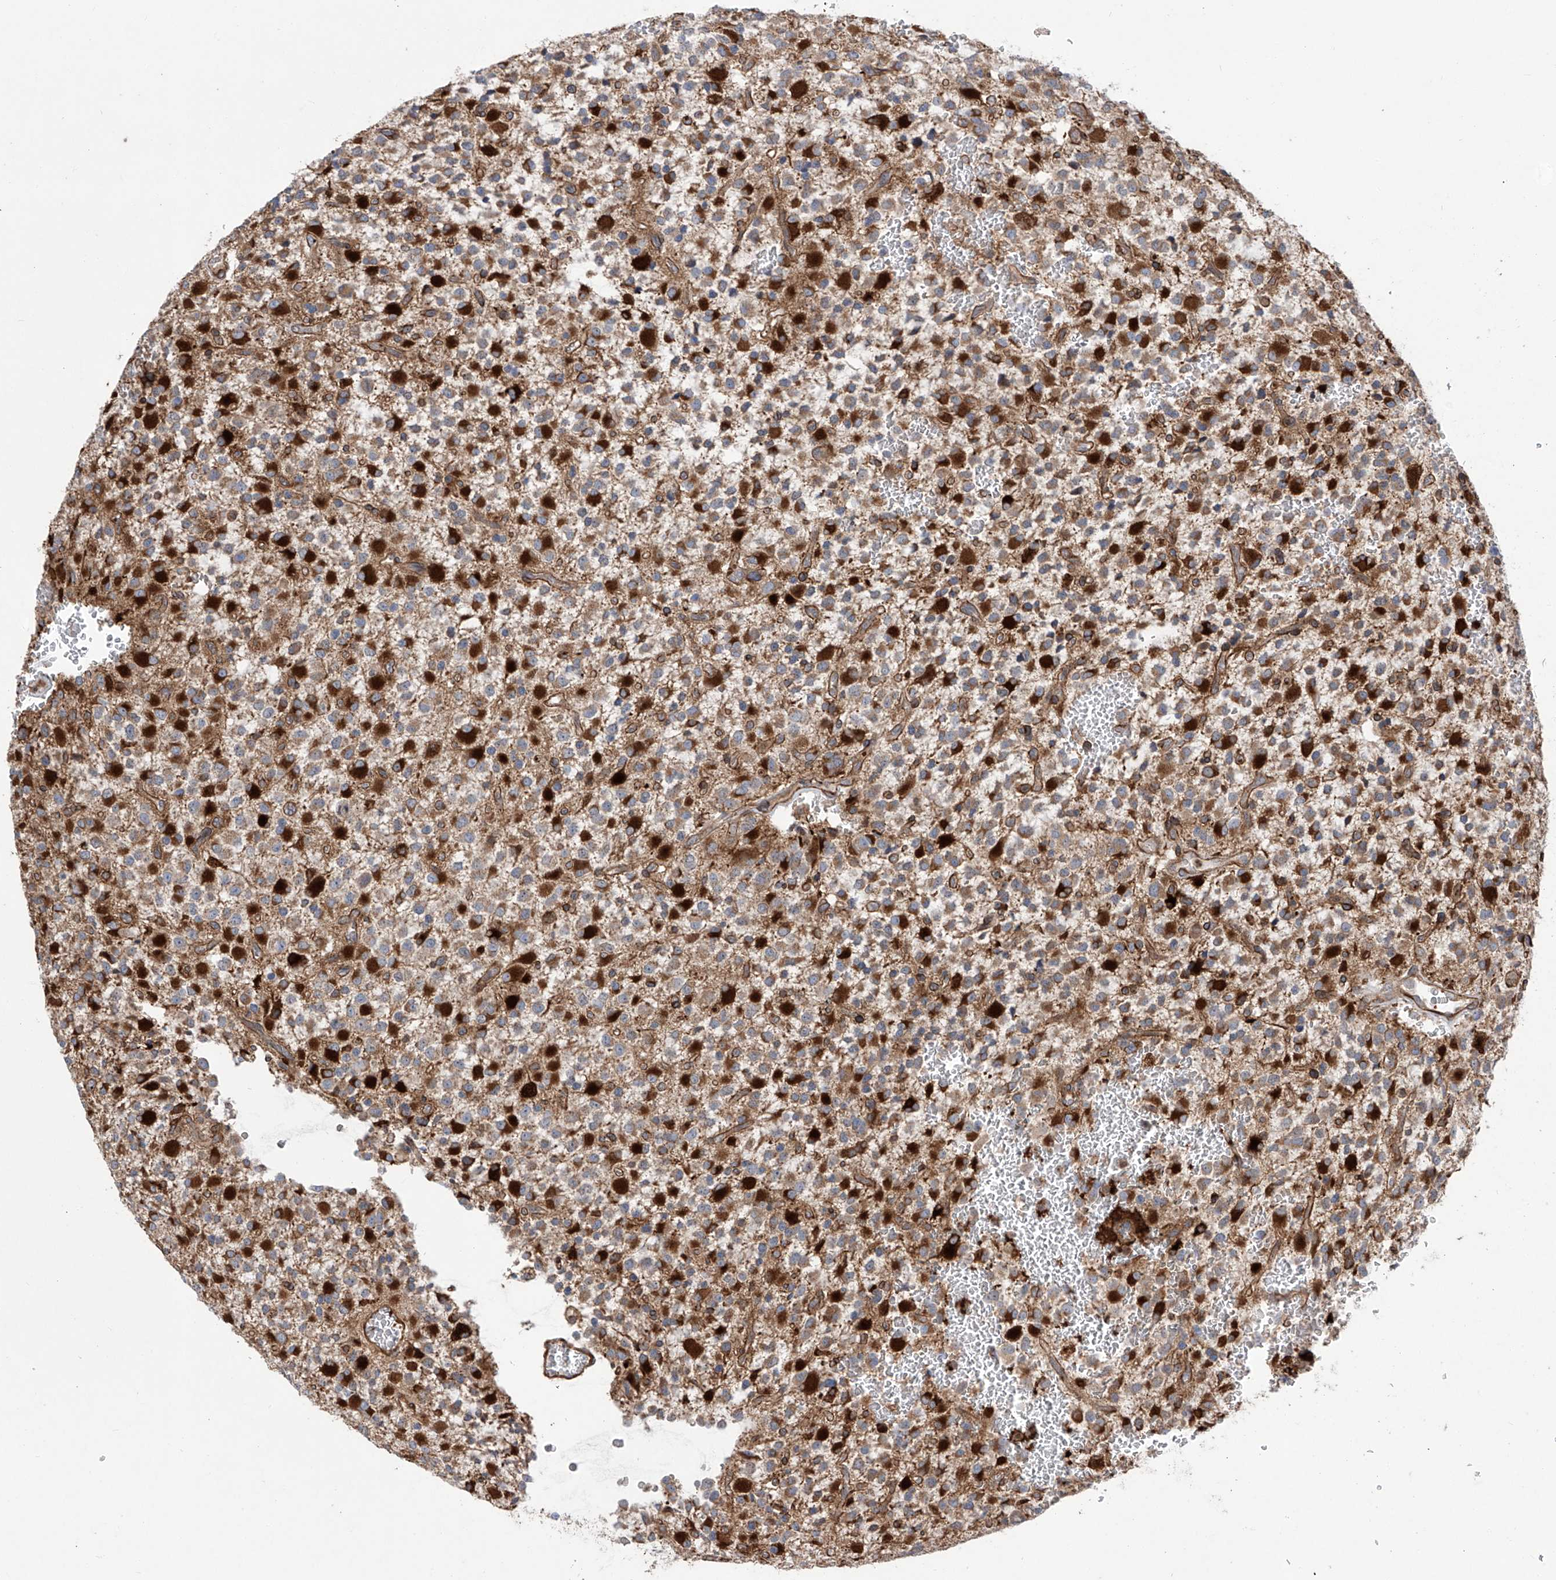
{"staining": {"intensity": "strong", "quantity": "<25%", "location": "cytoplasmic/membranous"}, "tissue": "glioma", "cell_type": "Tumor cells", "image_type": "cancer", "snomed": [{"axis": "morphology", "description": "Glioma, malignant, High grade"}, {"axis": "topography", "description": "Brain"}], "caption": "Immunohistochemistry (IHC) micrograph of malignant glioma (high-grade) stained for a protein (brown), which reveals medium levels of strong cytoplasmic/membranous positivity in approximately <25% of tumor cells.", "gene": "APAF1", "patient": {"sex": "male", "age": 34}}